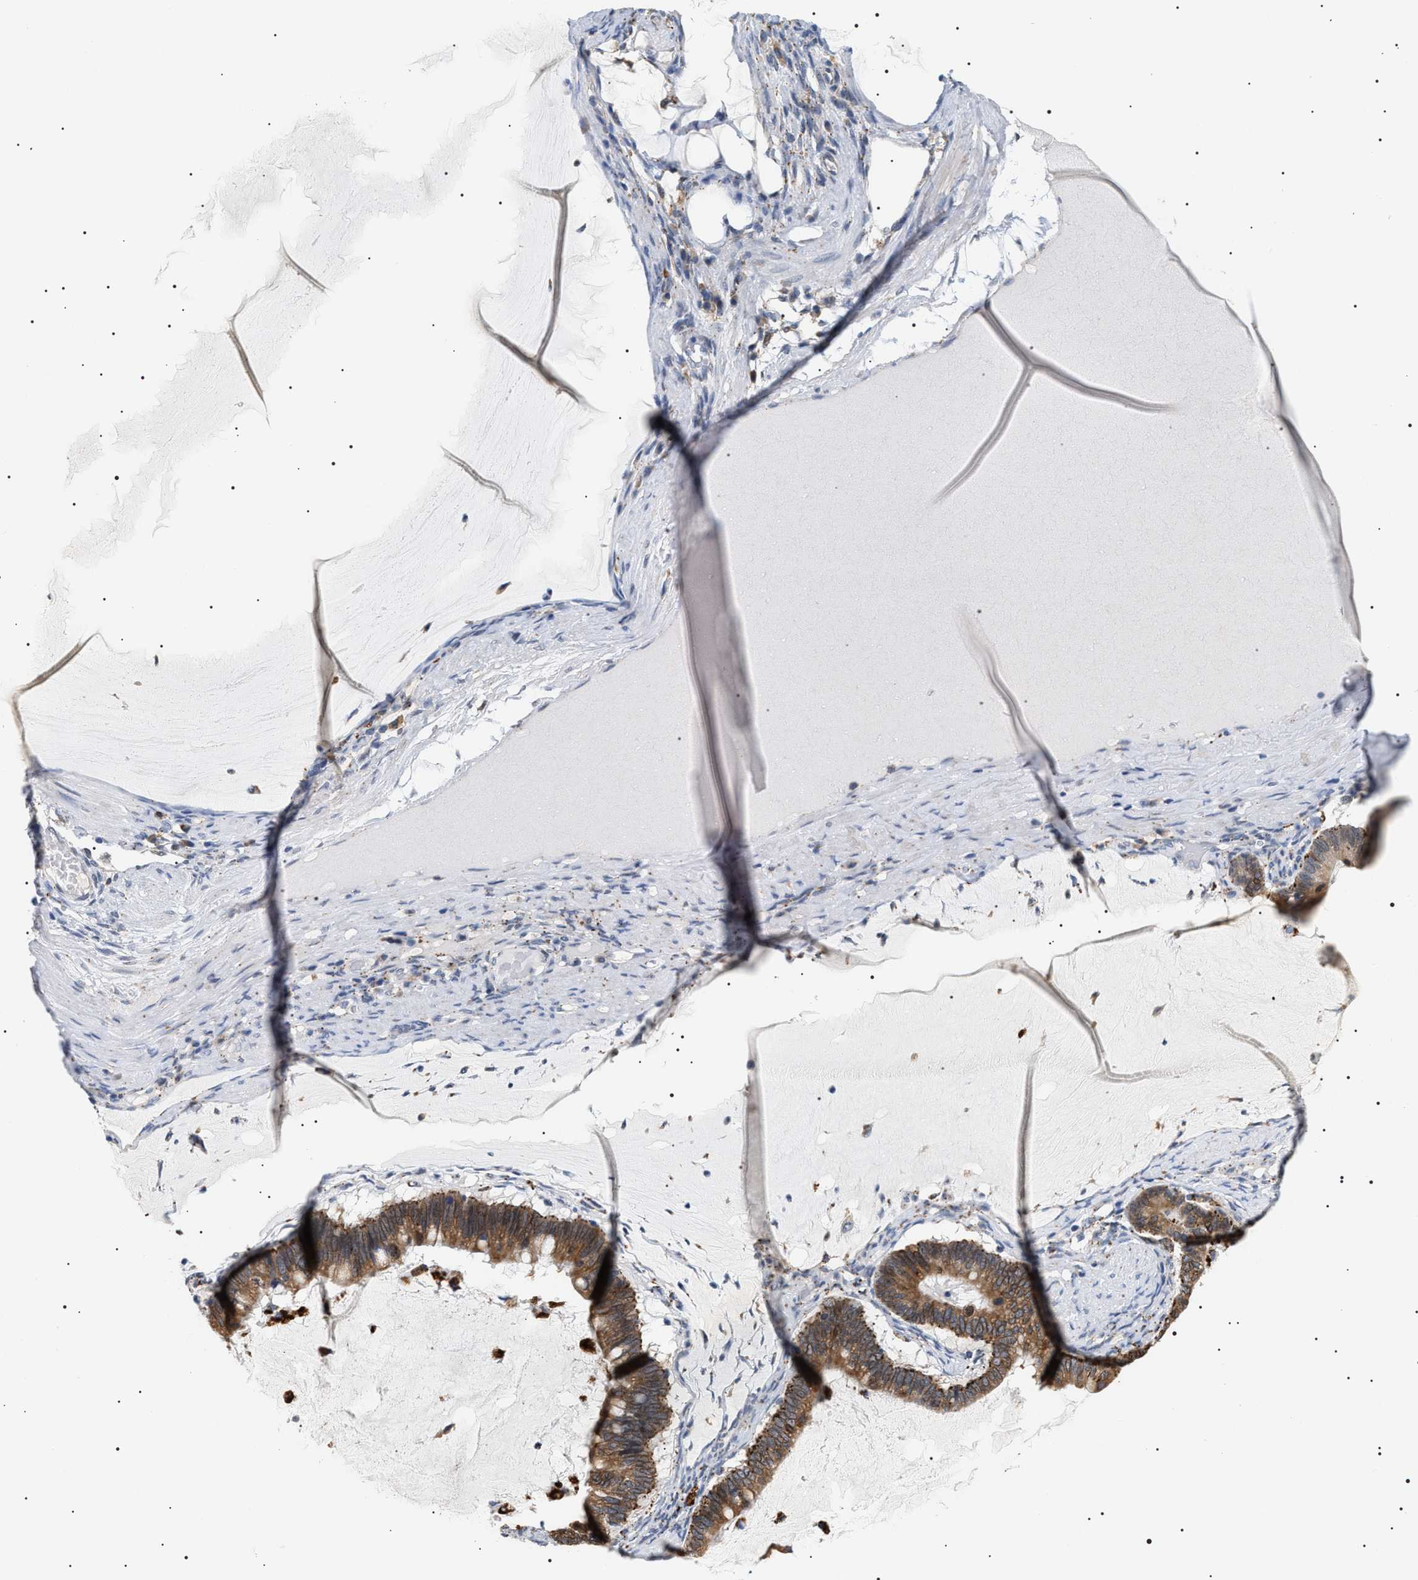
{"staining": {"intensity": "strong", "quantity": ">75%", "location": "cytoplasmic/membranous"}, "tissue": "ovarian cancer", "cell_type": "Tumor cells", "image_type": "cancer", "snomed": [{"axis": "morphology", "description": "Cystadenocarcinoma, mucinous, NOS"}, {"axis": "topography", "description": "Ovary"}], "caption": "Ovarian cancer stained for a protein (brown) demonstrates strong cytoplasmic/membranous positive staining in approximately >75% of tumor cells.", "gene": "HSD17B11", "patient": {"sex": "female", "age": 61}}